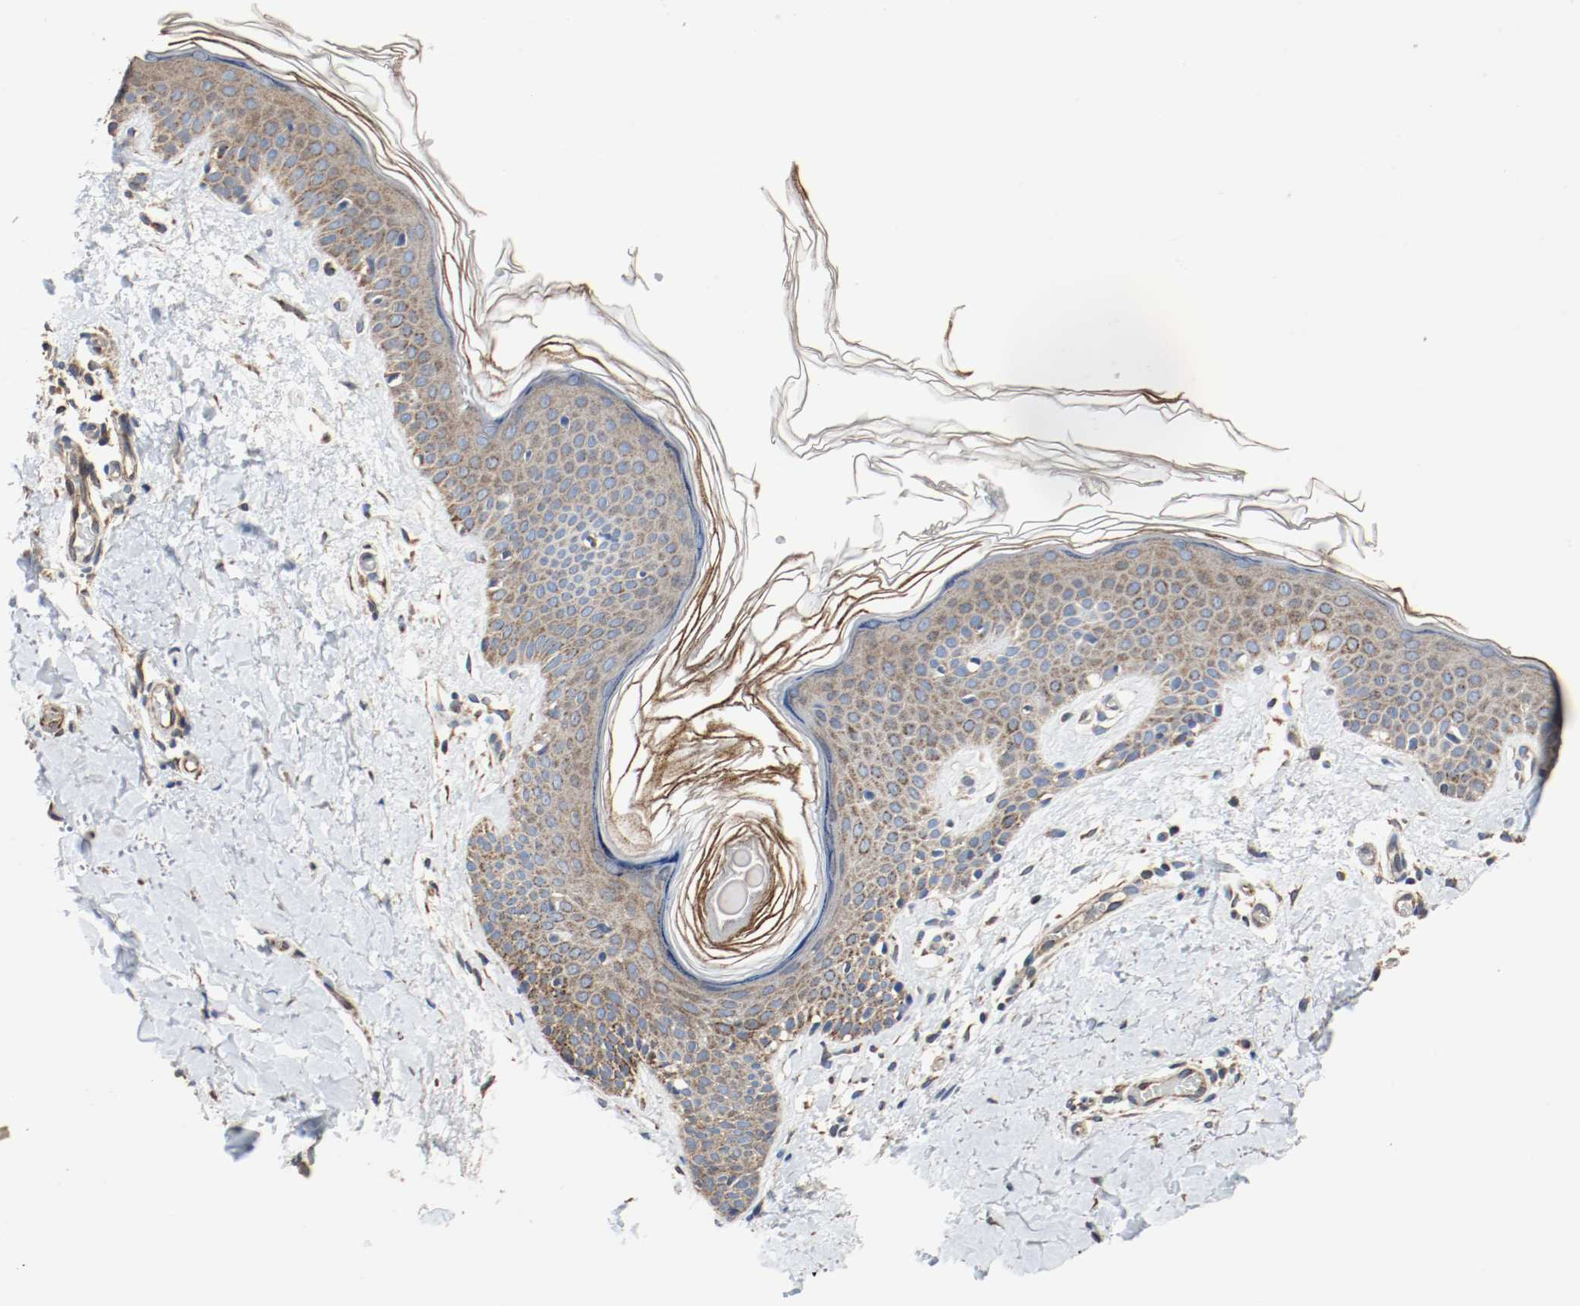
{"staining": {"intensity": "moderate", "quantity": "25%-75%", "location": "cytoplasmic/membranous"}, "tissue": "skin", "cell_type": "Fibroblasts", "image_type": "normal", "snomed": [{"axis": "morphology", "description": "Normal tissue, NOS"}, {"axis": "topography", "description": "Skin"}], "caption": "The micrograph shows immunohistochemical staining of normal skin. There is moderate cytoplasmic/membranous staining is seen in approximately 25%-75% of fibroblasts.", "gene": "ALDH4A1", "patient": {"sex": "female", "age": 56}}